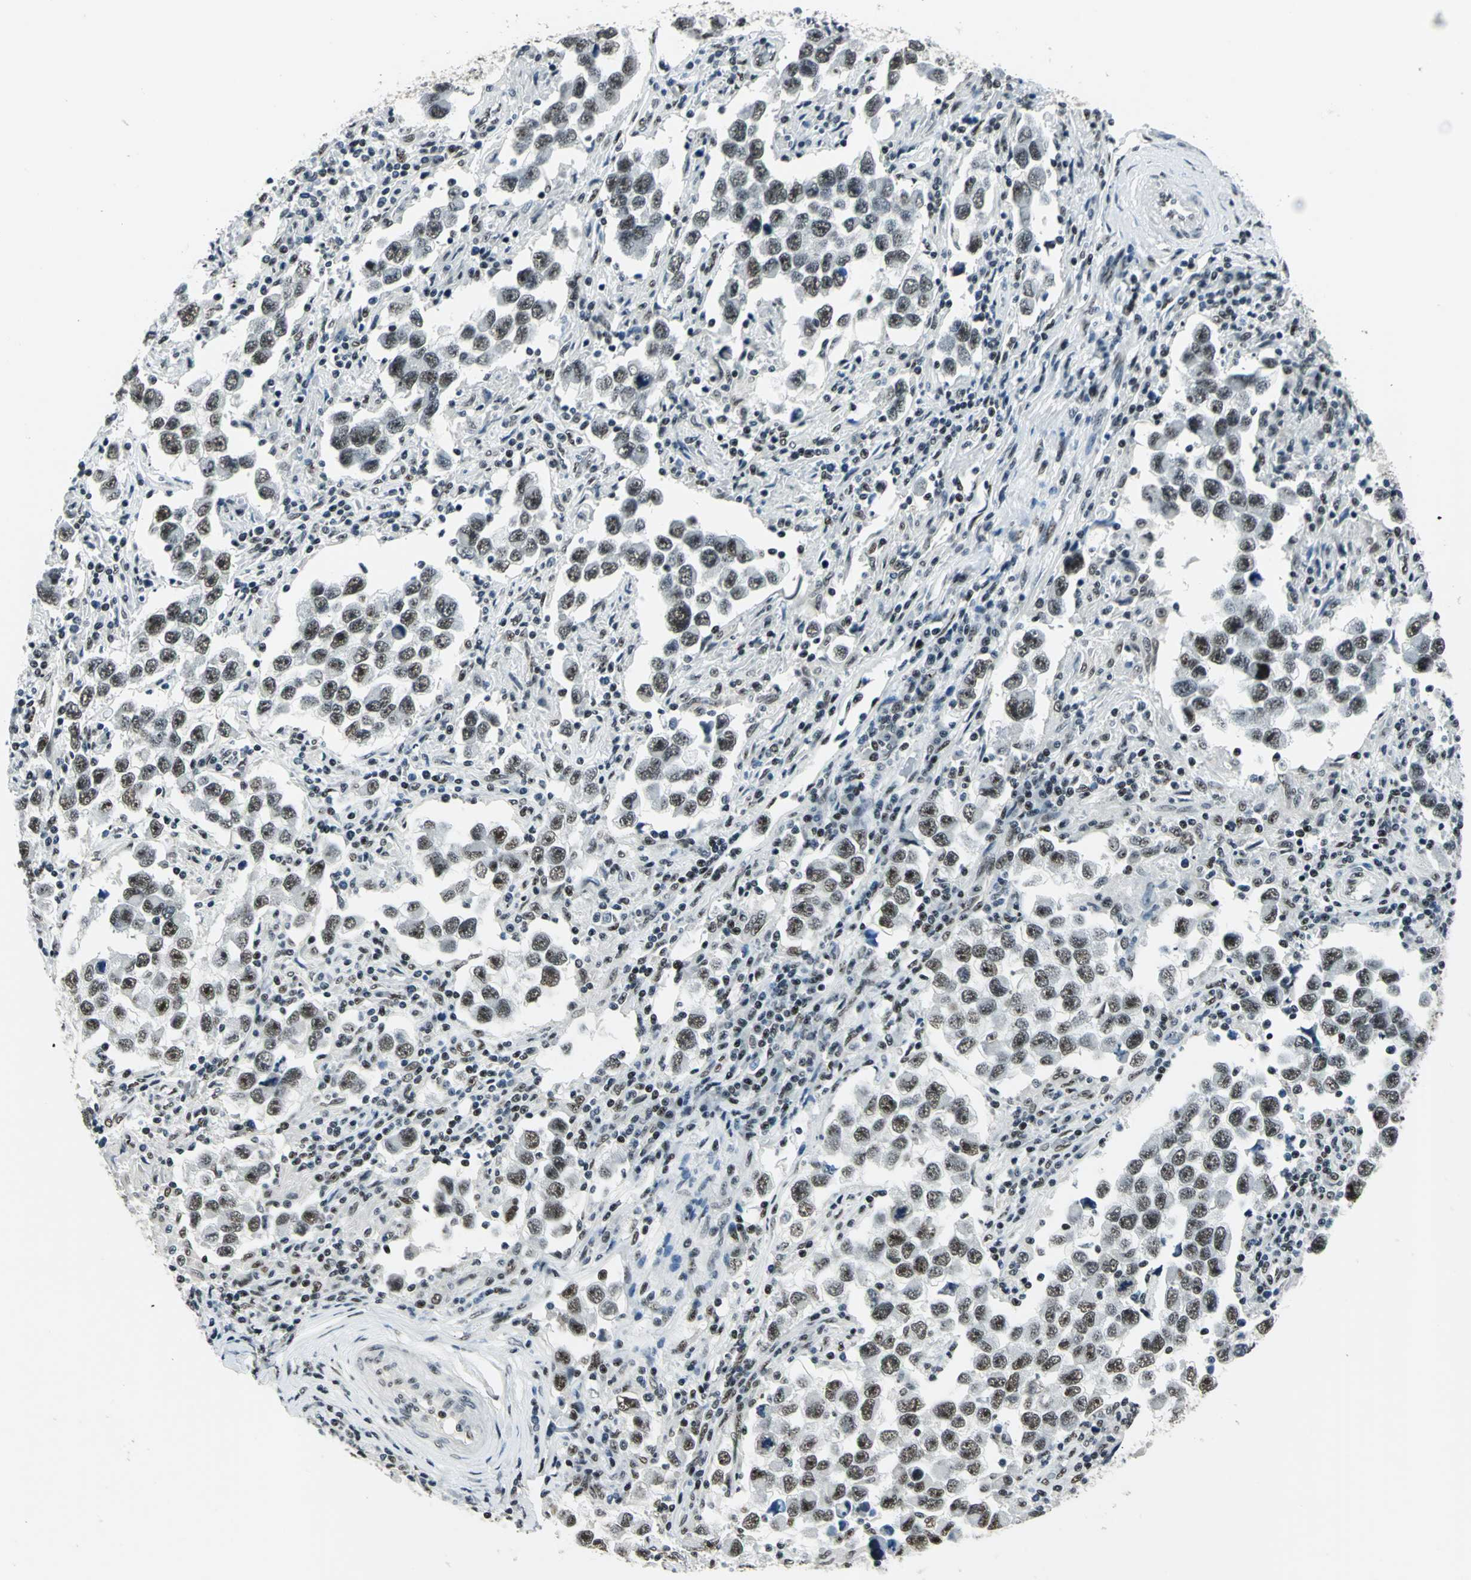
{"staining": {"intensity": "strong", "quantity": ">75%", "location": "nuclear"}, "tissue": "testis cancer", "cell_type": "Tumor cells", "image_type": "cancer", "snomed": [{"axis": "morphology", "description": "Carcinoma, Embryonal, NOS"}, {"axis": "topography", "description": "Testis"}], "caption": "Immunohistochemistry (IHC) (DAB) staining of human testis embryonal carcinoma reveals strong nuclear protein positivity in about >75% of tumor cells. Using DAB (3,3'-diaminobenzidine) (brown) and hematoxylin (blue) stains, captured at high magnification using brightfield microscopy.", "gene": "KAT6B", "patient": {"sex": "male", "age": 21}}